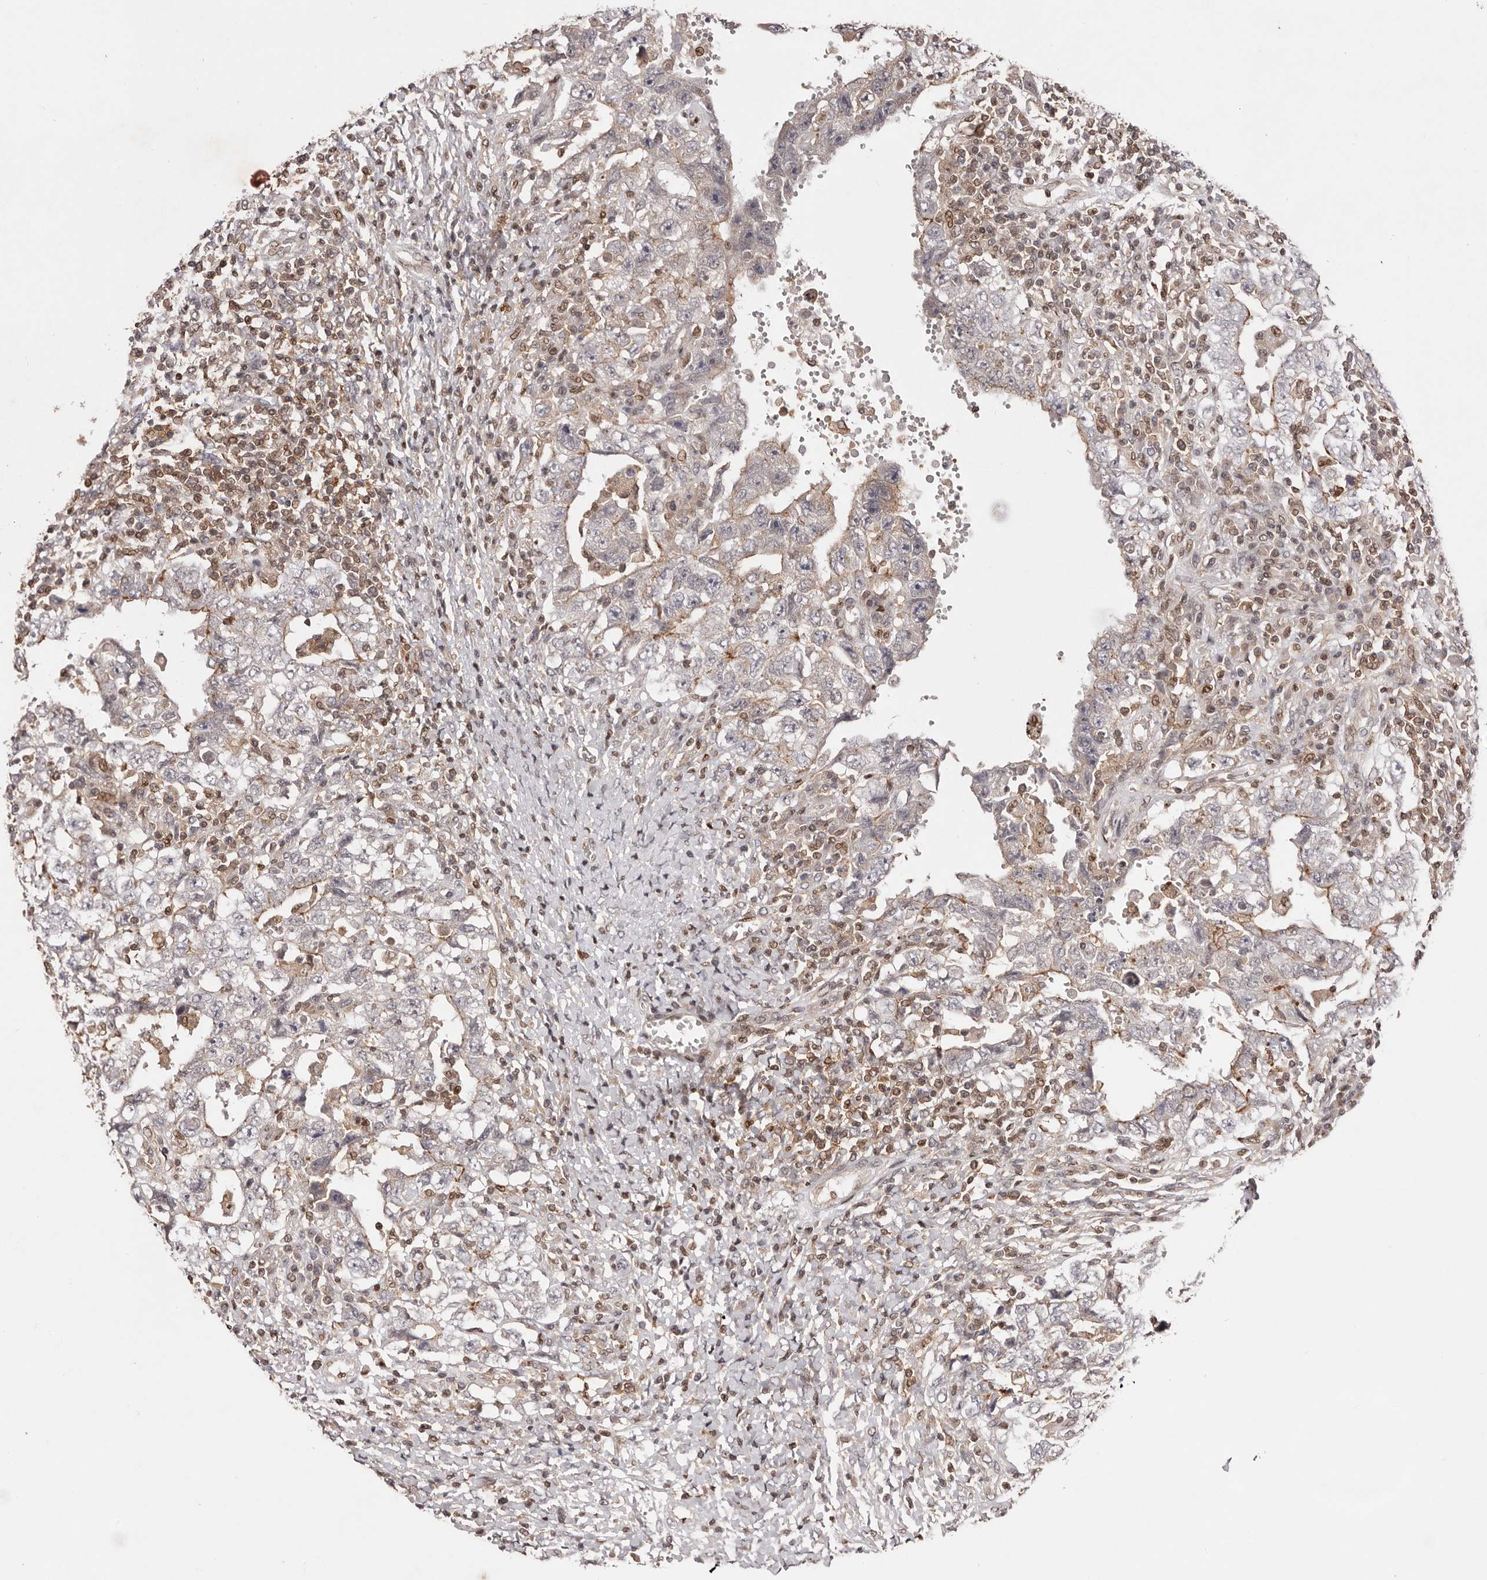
{"staining": {"intensity": "weak", "quantity": "<25%", "location": "cytoplasmic/membranous"}, "tissue": "testis cancer", "cell_type": "Tumor cells", "image_type": "cancer", "snomed": [{"axis": "morphology", "description": "Carcinoma, Embryonal, NOS"}, {"axis": "topography", "description": "Testis"}], "caption": "IHC of human testis cancer displays no staining in tumor cells.", "gene": "FBXO5", "patient": {"sex": "male", "age": 26}}